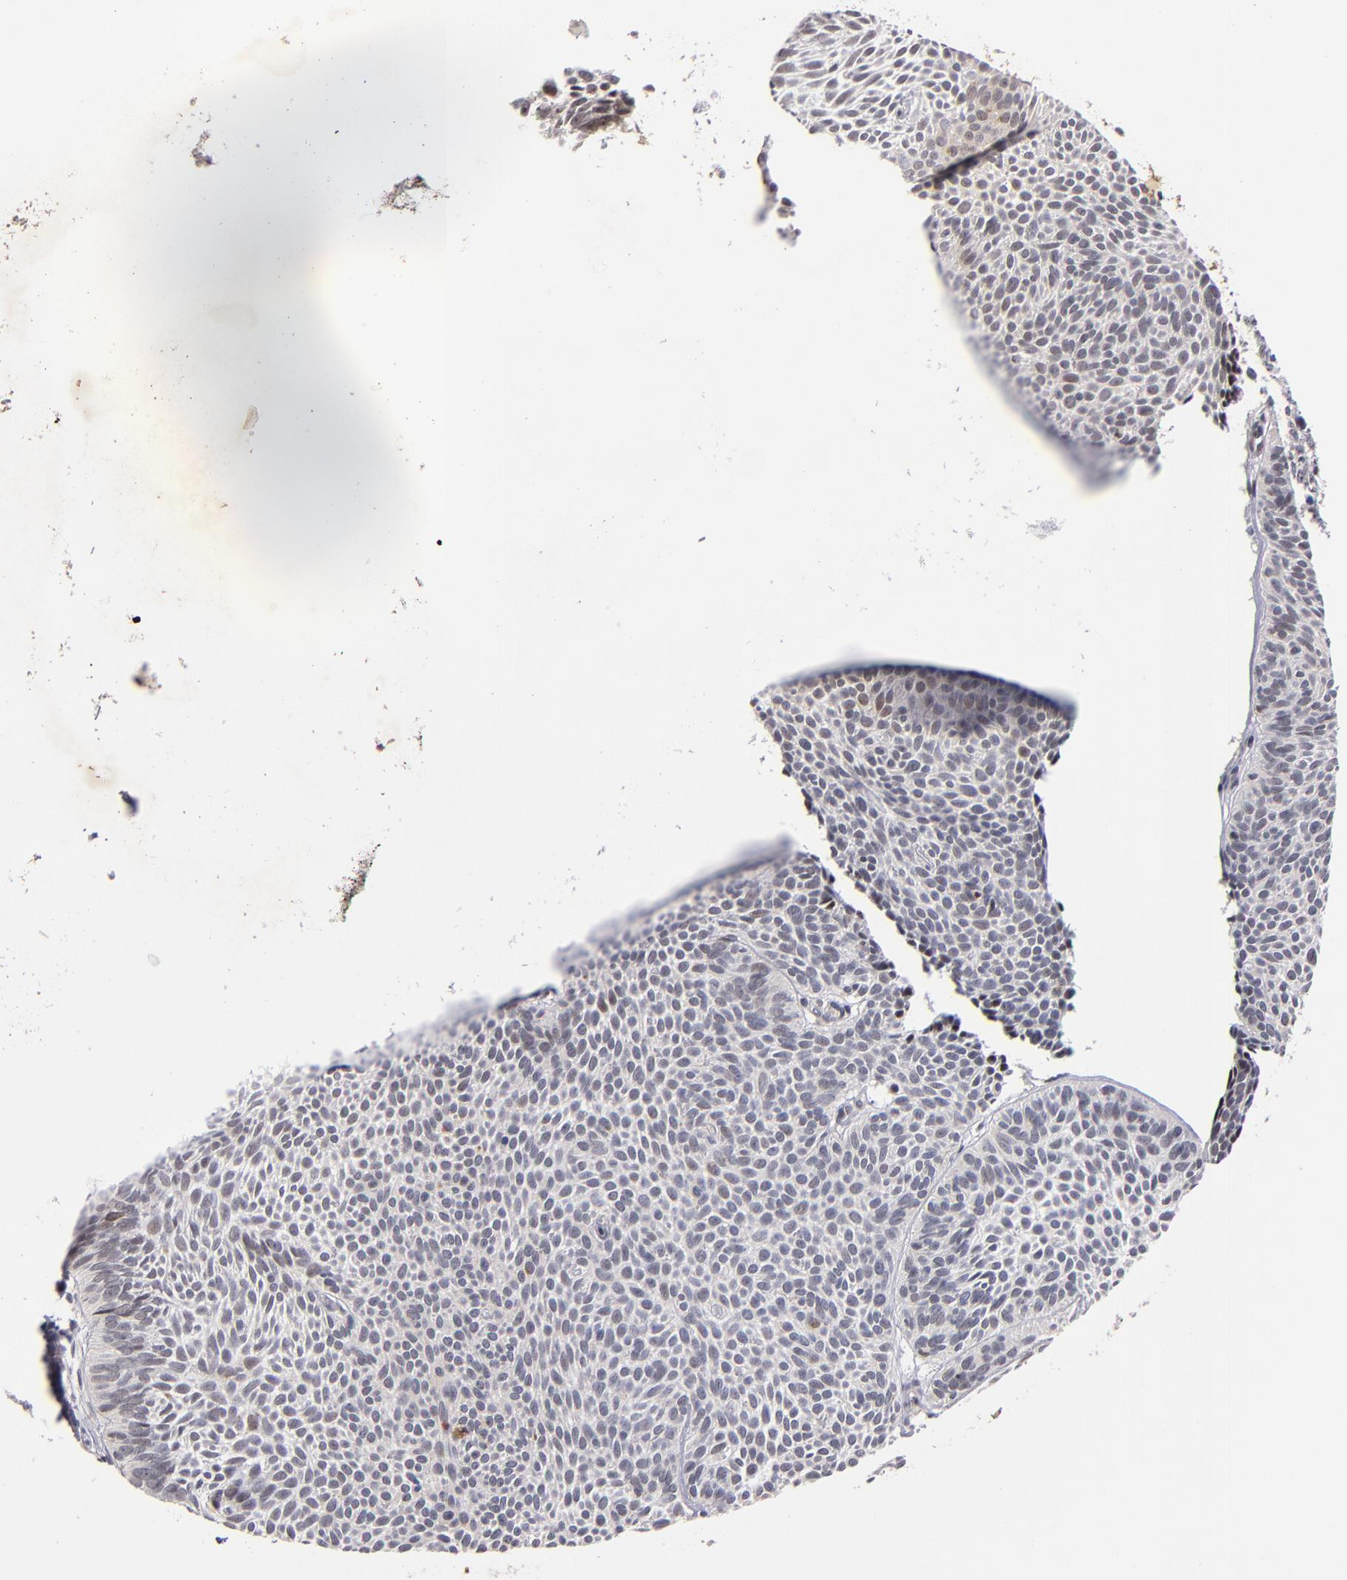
{"staining": {"intensity": "negative", "quantity": "none", "location": "none"}, "tissue": "skin cancer", "cell_type": "Tumor cells", "image_type": "cancer", "snomed": [{"axis": "morphology", "description": "Basal cell carcinoma"}, {"axis": "topography", "description": "Skin"}], "caption": "Immunohistochemical staining of human skin cancer (basal cell carcinoma) demonstrates no significant positivity in tumor cells.", "gene": "PCNX4", "patient": {"sex": "male", "age": 84}}